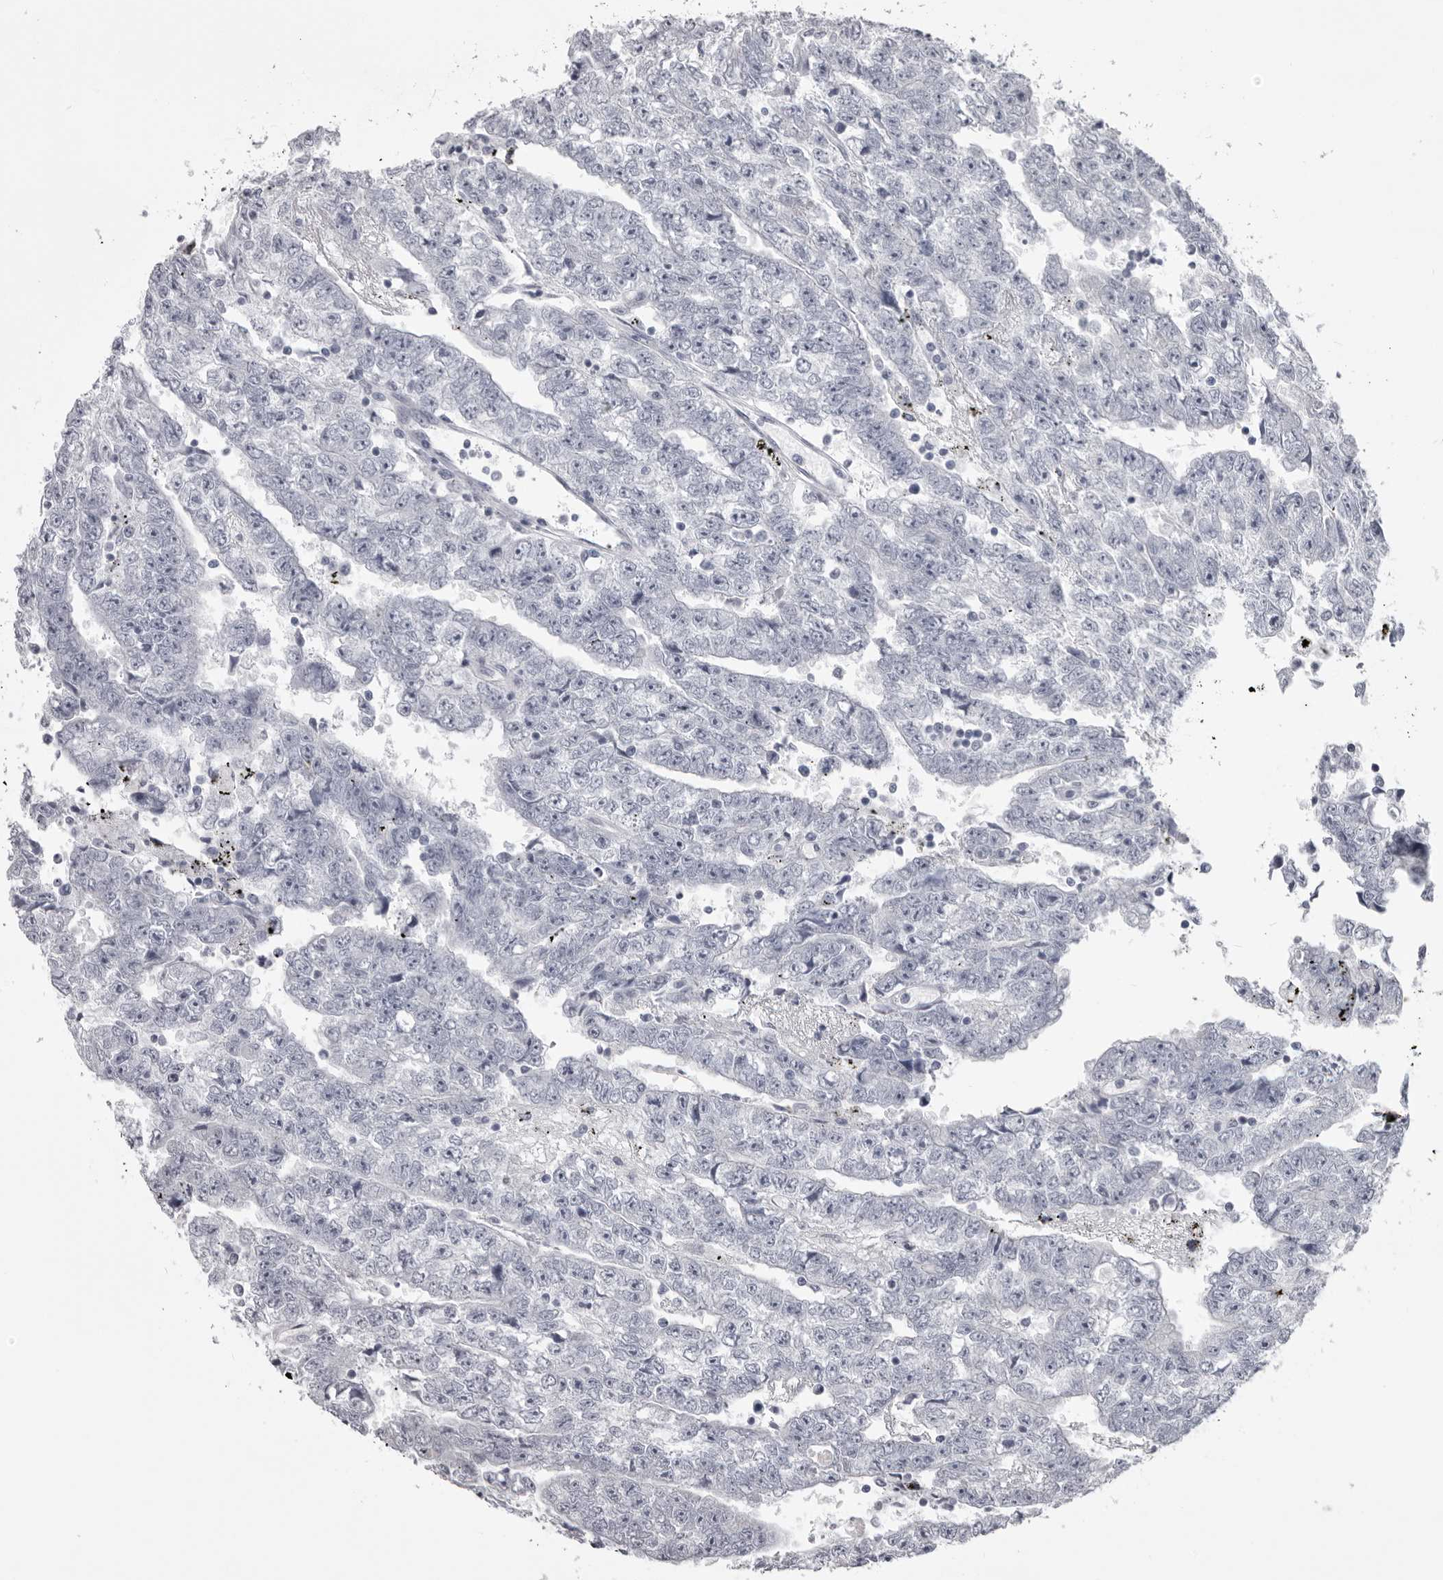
{"staining": {"intensity": "negative", "quantity": "none", "location": "none"}, "tissue": "testis cancer", "cell_type": "Tumor cells", "image_type": "cancer", "snomed": [{"axis": "morphology", "description": "Carcinoma, Embryonal, NOS"}, {"axis": "topography", "description": "Testis"}], "caption": "Immunohistochemical staining of testis embryonal carcinoma shows no significant staining in tumor cells. (DAB IHC with hematoxylin counter stain).", "gene": "EPHA10", "patient": {"sex": "male", "age": 25}}